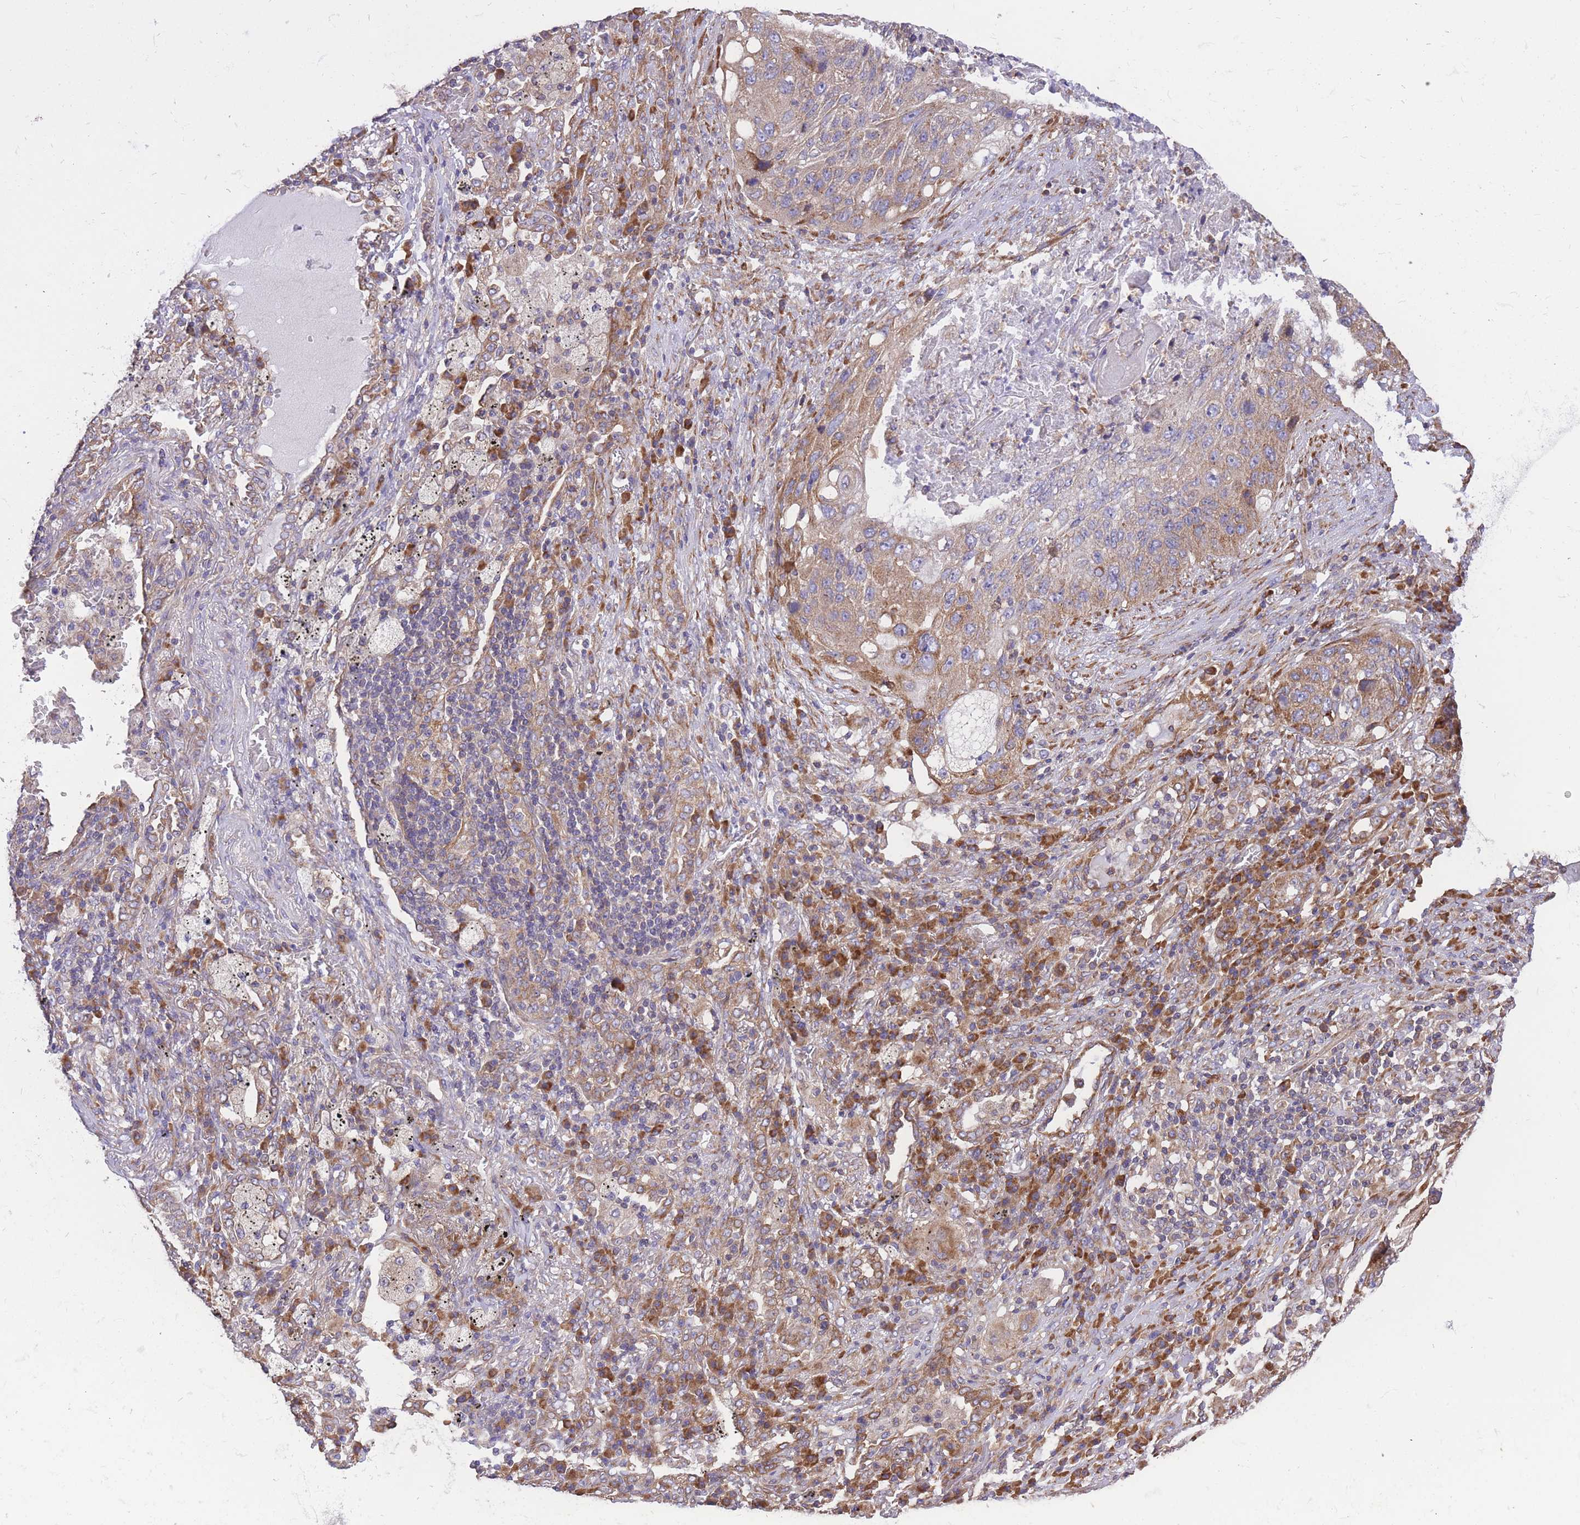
{"staining": {"intensity": "moderate", "quantity": ">75%", "location": "cytoplasmic/membranous"}, "tissue": "lung cancer", "cell_type": "Tumor cells", "image_type": "cancer", "snomed": [{"axis": "morphology", "description": "Squamous cell carcinoma, NOS"}, {"axis": "topography", "description": "Lung"}], "caption": "Protein analysis of lung cancer (squamous cell carcinoma) tissue demonstrates moderate cytoplasmic/membranous positivity in approximately >75% of tumor cells.", "gene": "GBP7", "patient": {"sex": "female", "age": 63}}